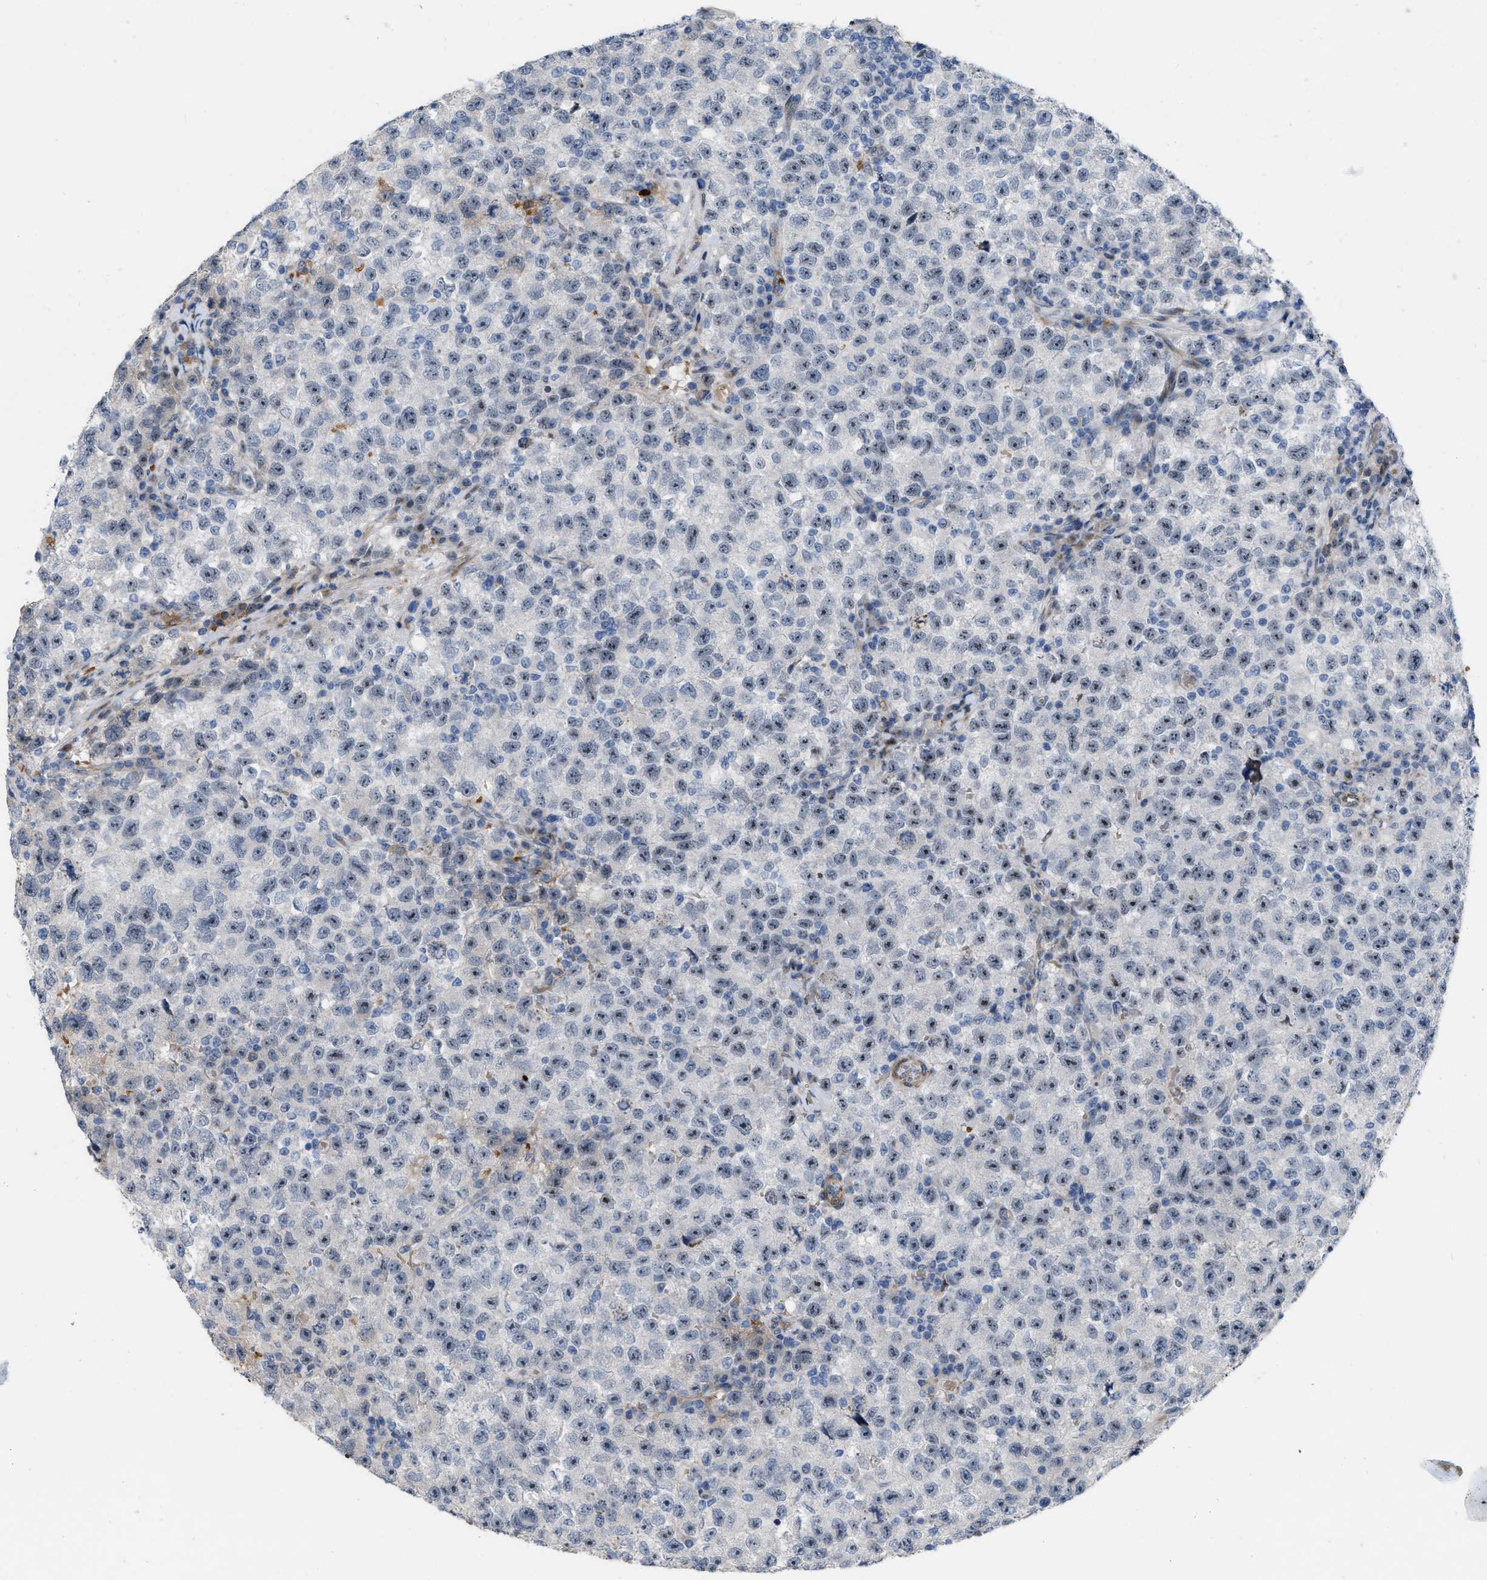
{"staining": {"intensity": "strong", "quantity": ">75%", "location": "nuclear"}, "tissue": "testis cancer", "cell_type": "Tumor cells", "image_type": "cancer", "snomed": [{"axis": "morphology", "description": "Seminoma, NOS"}, {"axis": "topography", "description": "Testis"}], "caption": "Human seminoma (testis) stained with a brown dye exhibits strong nuclear positive positivity in approximately >75% of tumor cells.", "gene": "POLR1F", "patient": {"sex": "male", "age": 22}}